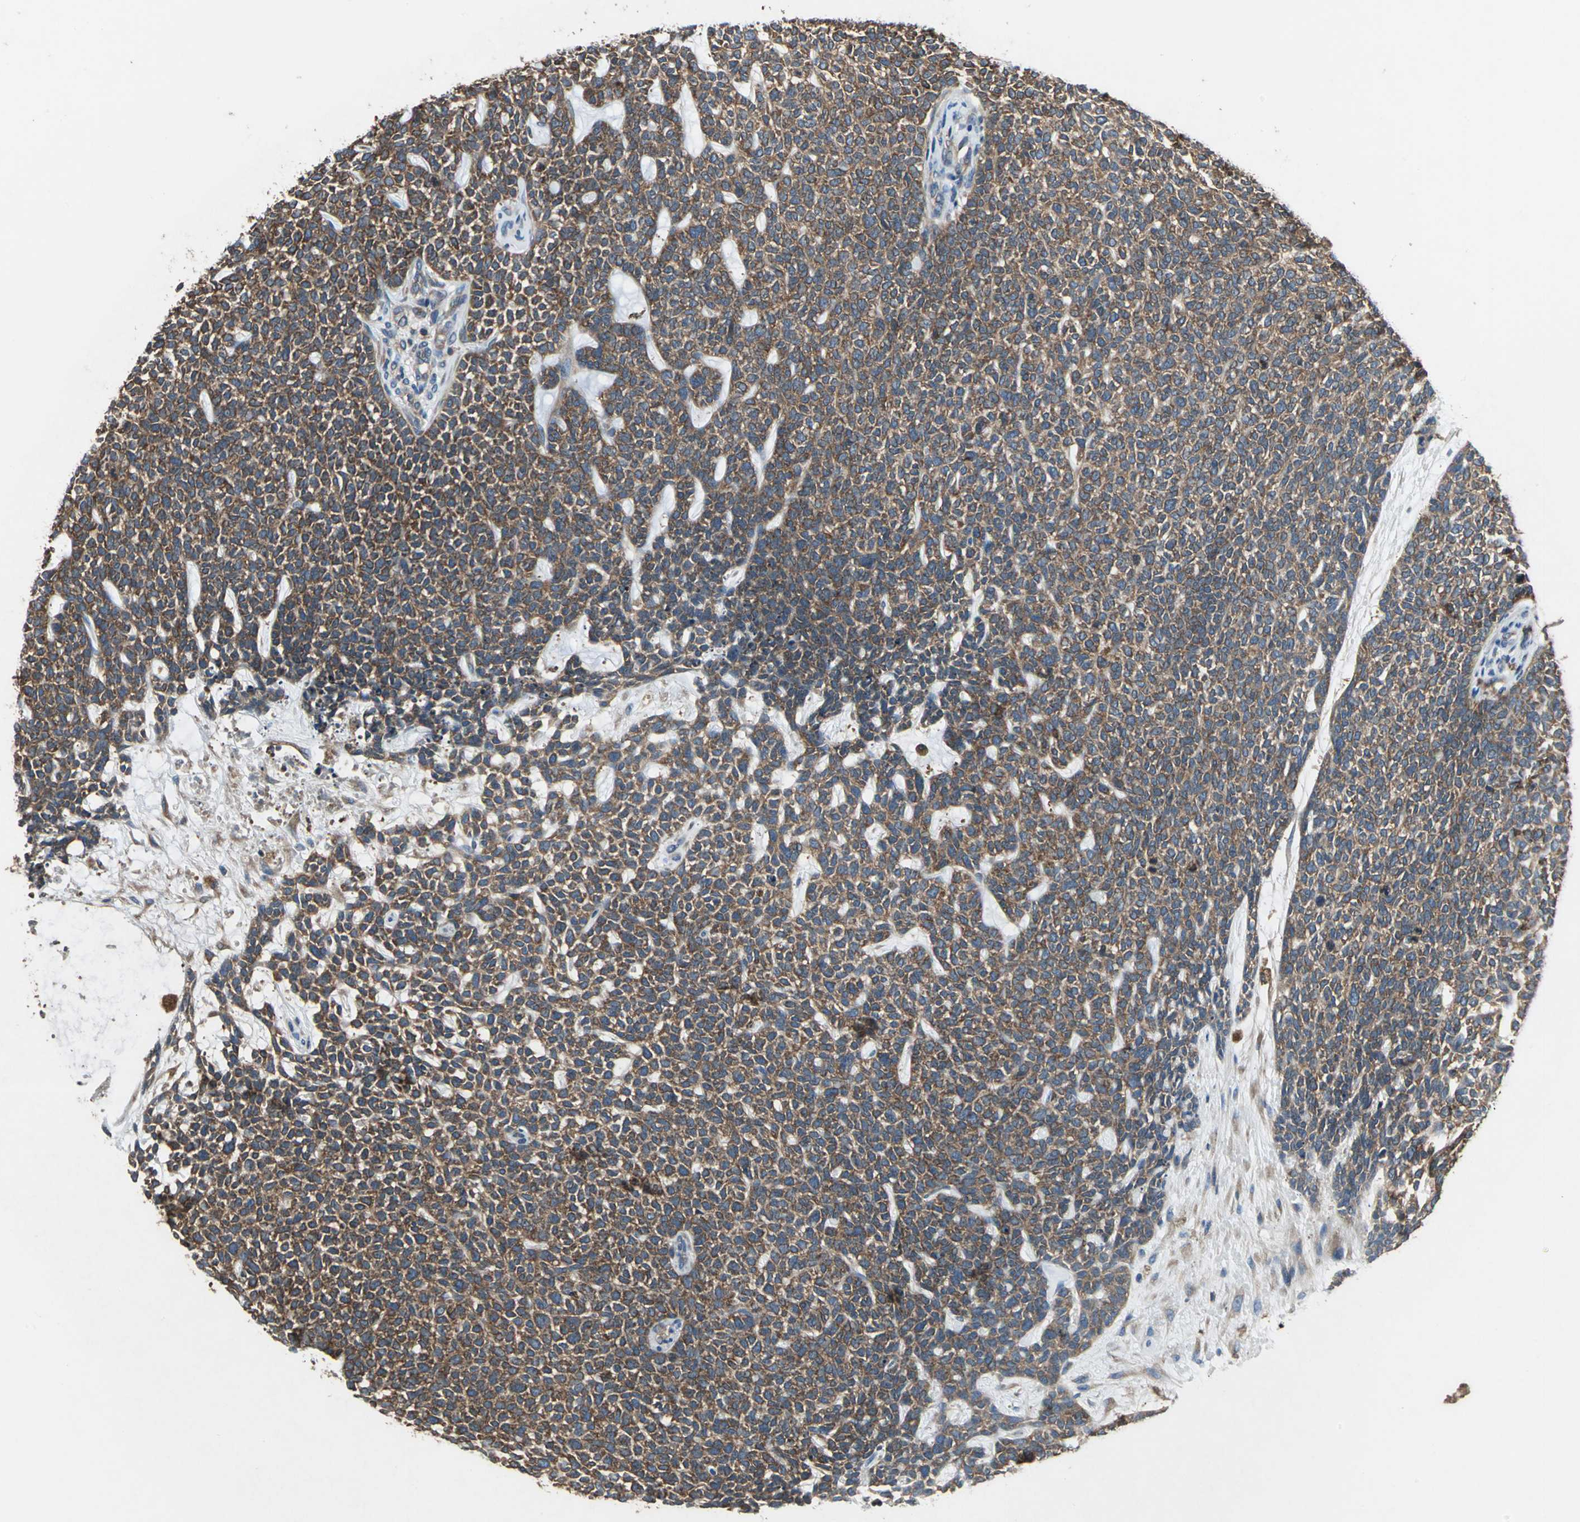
{"staining": {"intensity": "strong", "quantity": ">75%", "location": "cytoplasmic/membranous"}, "tissue": "skin cancer", "cell_type": "Tumor cells", "image_type": "cancer", "snomed": [{"axis": "morphology", "description": "Basal cell carcinoma"}, {"axis": "topography", "description": "Skin"}], "caption": "Immunohistochemical staining of basal cell carcinoma (skin) displays strong cytoplasmic/membranous protein staining in approximately >75% of tumor cells. (Brightfield microscopy of DAB IHC at high magnification).", "gene": "CAPN1", "patient": {"sex": "female", "age": 84}}